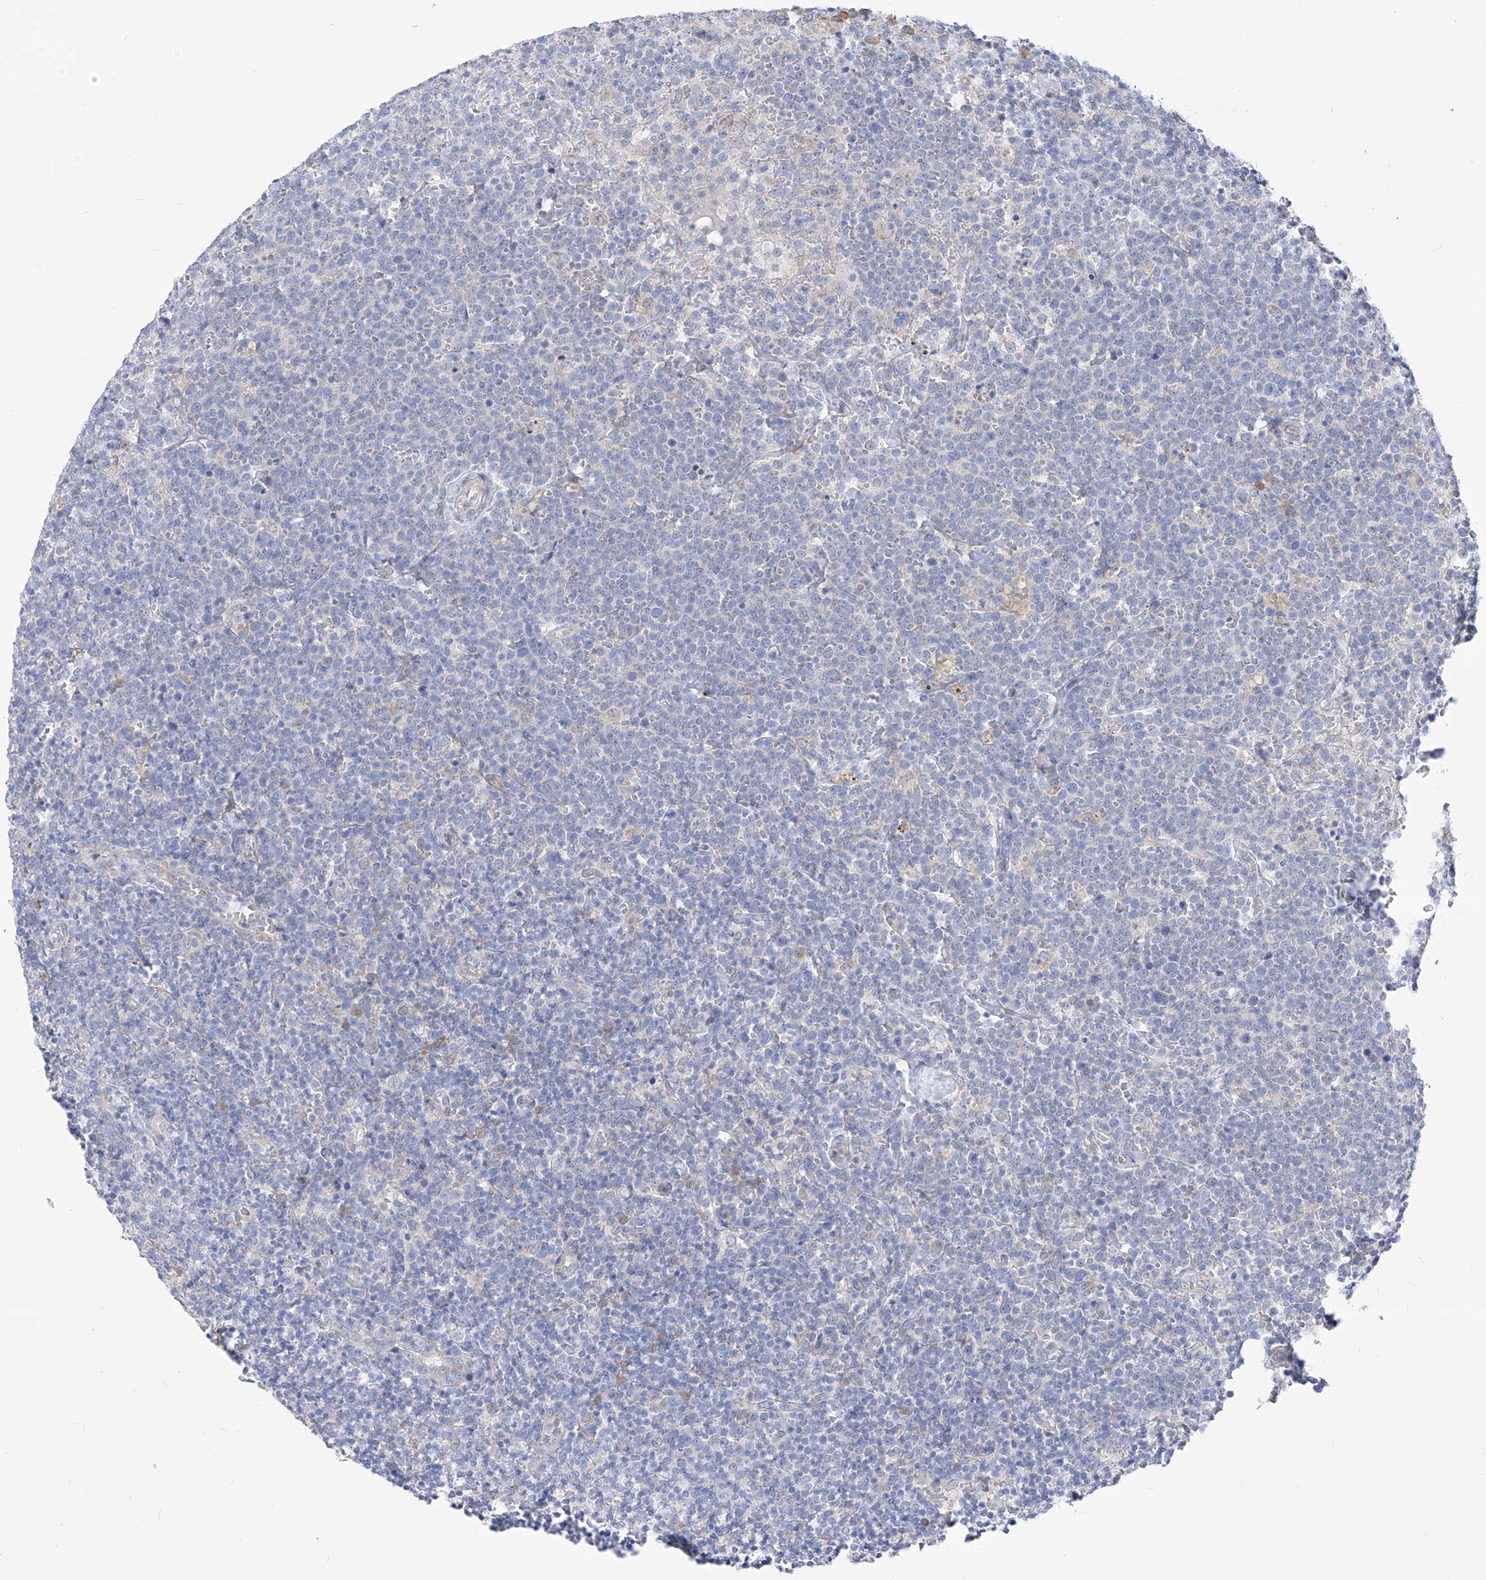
{"staining": {"intensity": "negative", "quantity": "none", "location": "none"}, "tissue": "lymphoma", "cell_type": "Tumor cells", "image_type": "cancer", "snomed": [{"axis": "morphology", "description": "Malignant lymphoma, non-Hodgkin's type, High grade"}, {"axis": "topography", "description": "Lymph node"}], "caption": "Tumor cells show no significant protein expression in malignant lymphoma, non-Hodgkin's type (high-grade).", "gene": "UFL1", "patient": {"sex": "male", "age": 61}}